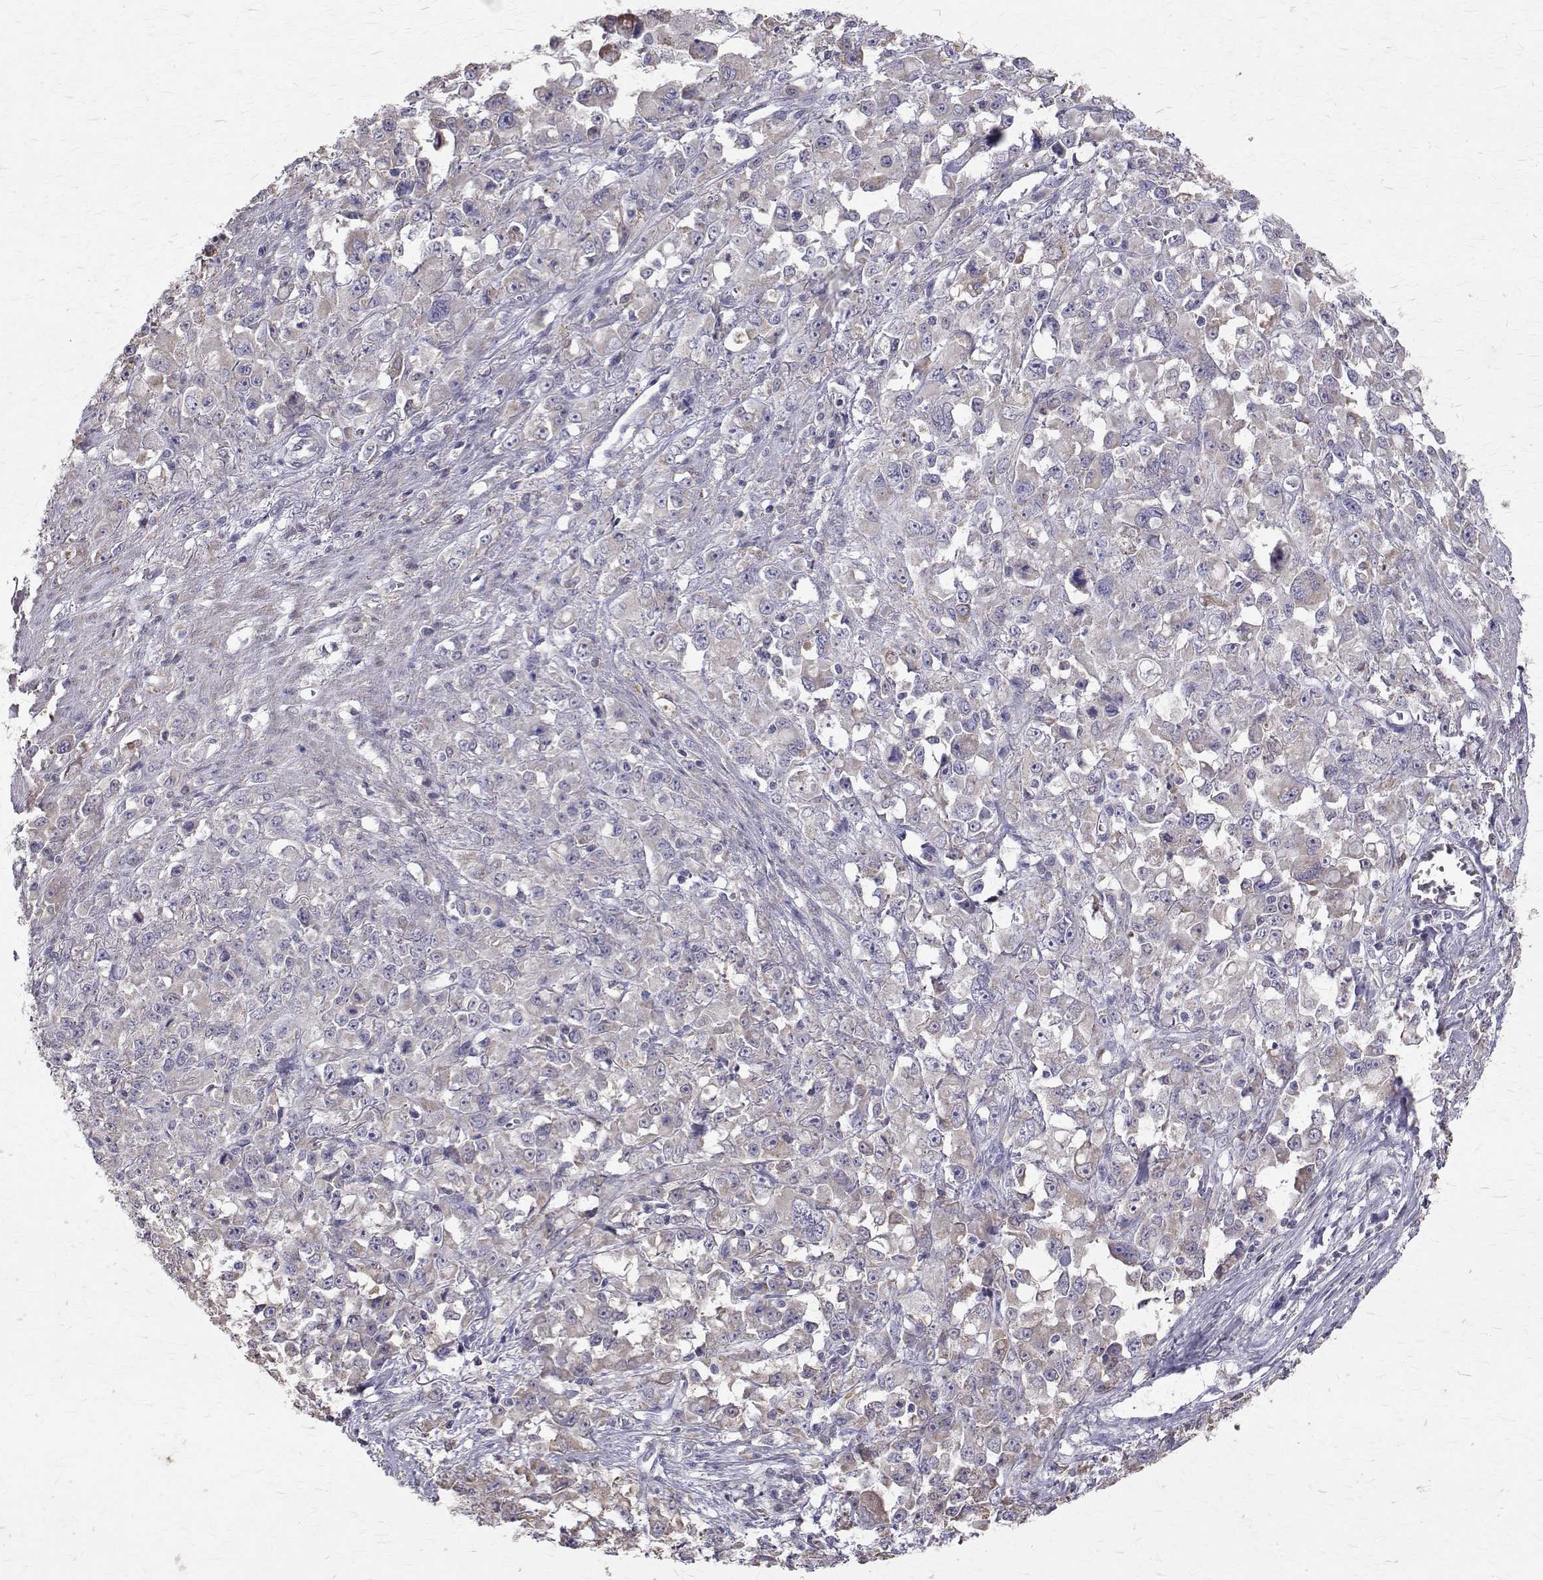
{"staining": {"intensity": "negative", "quantity": "none", "location": "none"}, "tissue": "stomach cancer", "cell_type": "Tumor cells", "image_type": "cancer", "snomed": [{"axis": "morphology", "description": "Adenocarcinoma, NOS"}, {"axis": "topography", "description": "Stomach"}], "caption": "The IHC micrograph has no significant staining in tumor cells of stomach cancer (adenocarcinoma) tissue.", "gene": "CCDC89", "patient": {"sex": "female", "age": 76}}